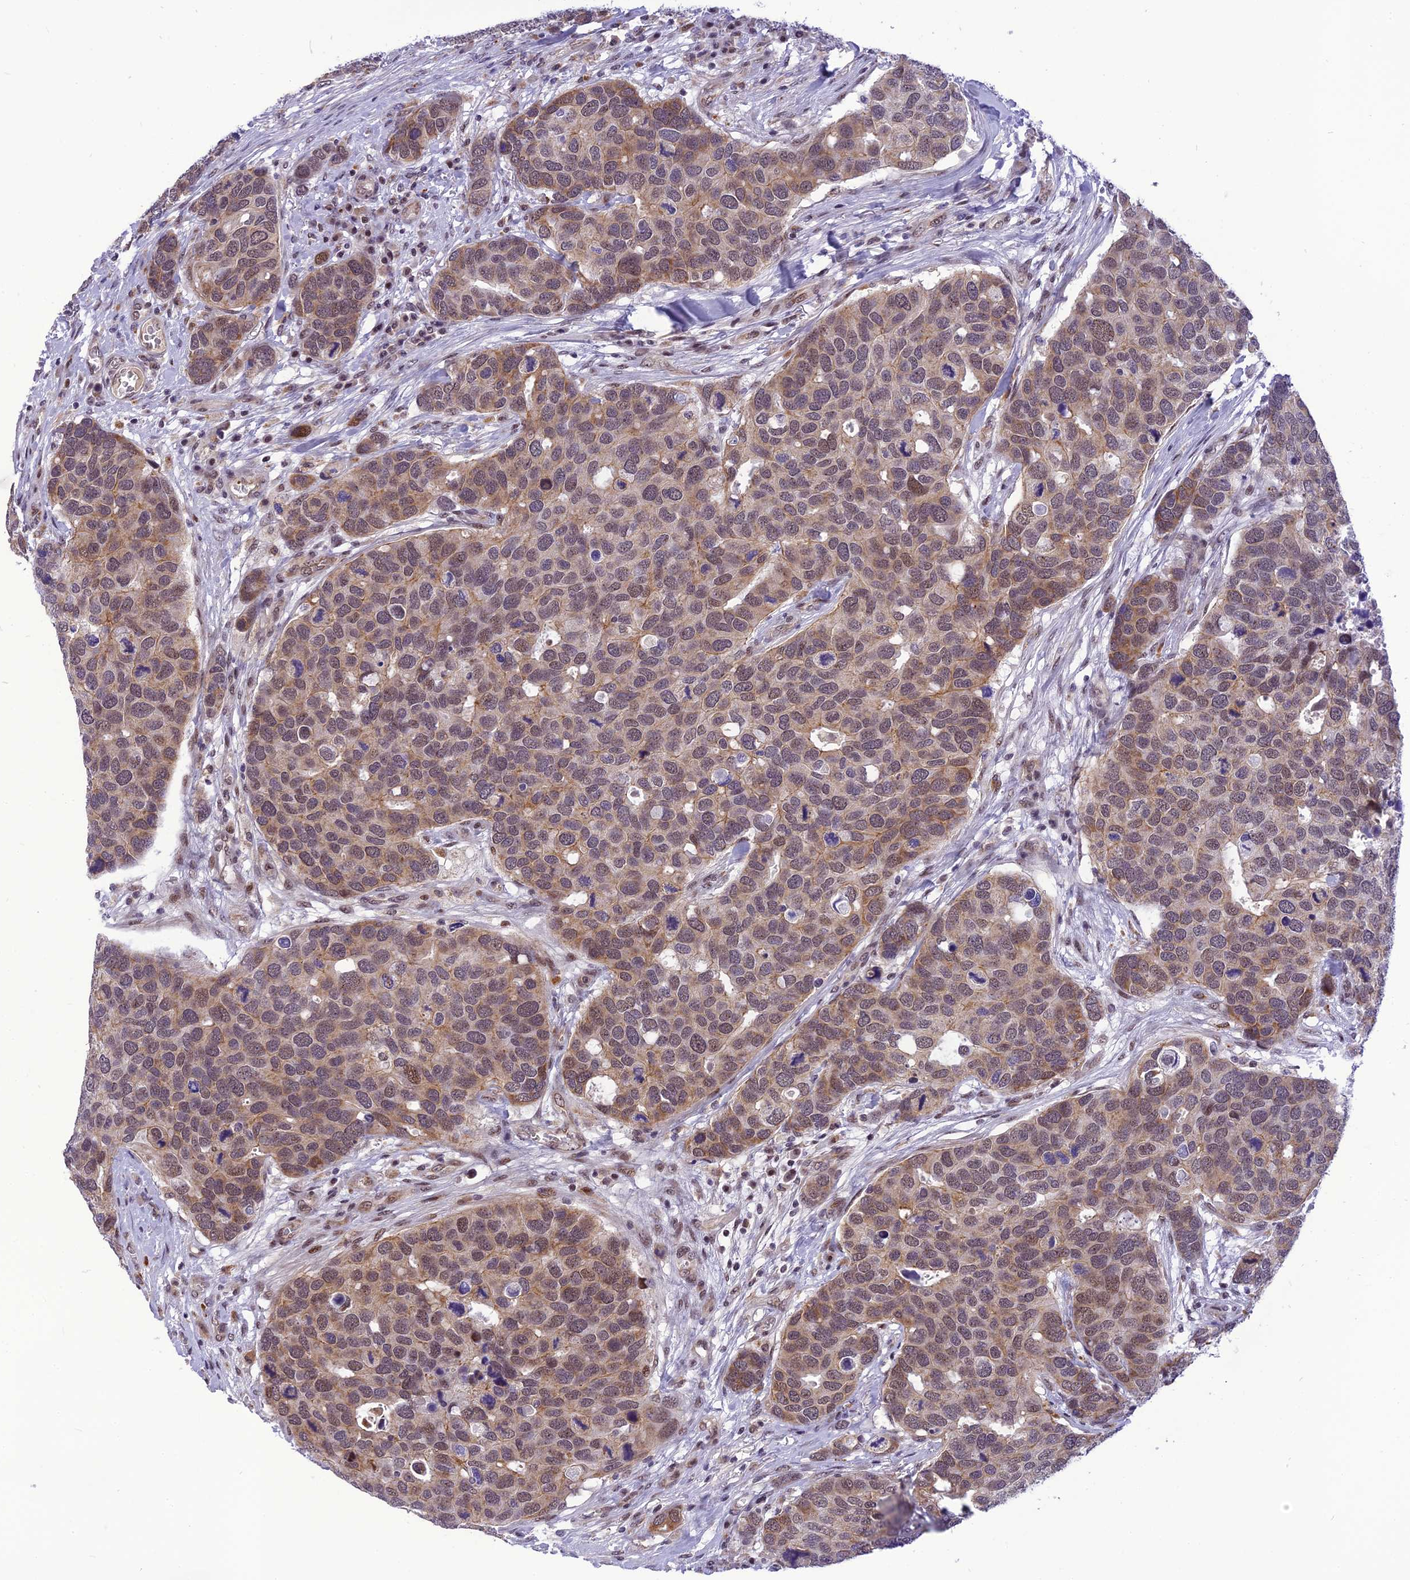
{"staining": {"intensity": "moderate", "quantity": "<25%", "location": "cytoplasmic/membranous,nuclear"}, "tissue": "breast cancer", "cell_type": "Tumor cells", "image_type": "cancer", "snomed": [{"axis": "morphology", "description": "Duct carcinoma"}, {"axis": "topography", "description": "Breast"}], "caption": "High-power microscopy captured an immunohistochemistry (IHC) micrograph of breast cancer (intraductal carcinoma), revealing moderate cytoplasmic/membranous and nuclear positivity in about <25% of tumor cells.", "gene": "CMC1", "patient": {"sex": "female", "age": 83}}